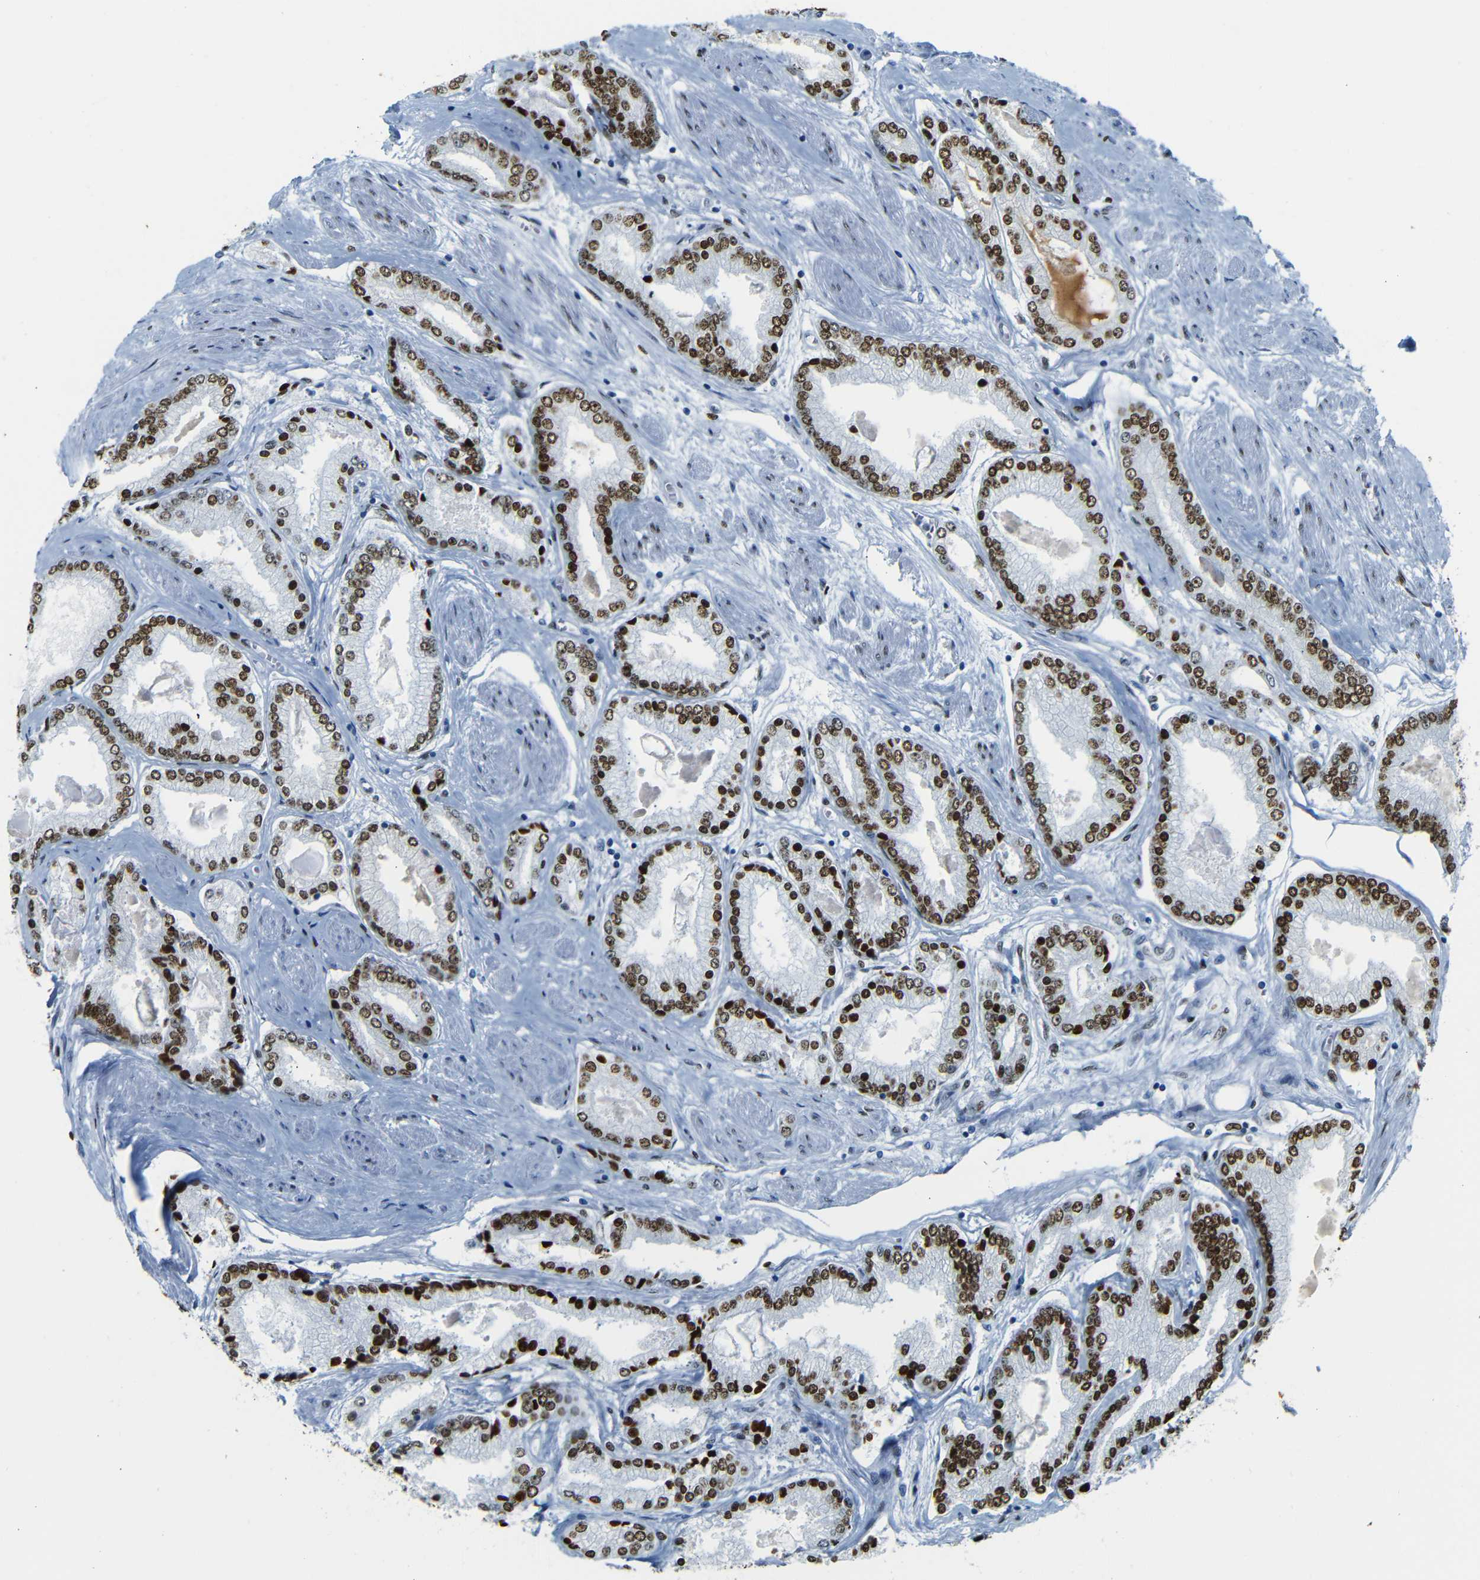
{"staining": {"intensity": "strong", "quantity": ">75%", "location": "nuclear"}, "tissue": "prostate cancer", "cell_type": "Tumor cells", "image_type": "cancer", "snomed": [{"axis": "morphology", "description": "Adenocarcinoma, High grade"}, {"axis": "topography", "description": "Prostate"}], "caption": "DAB (3,3'-diaminobenzidine) immunohistochemical staining of human prostate cancer (high-grade adenocarcinoma) demonstrates strong nuclear protein positivity in approximately >75% of tumor cells.", "gene": "NPIPB15", "patient": {"sex": "male", "age": 59}}